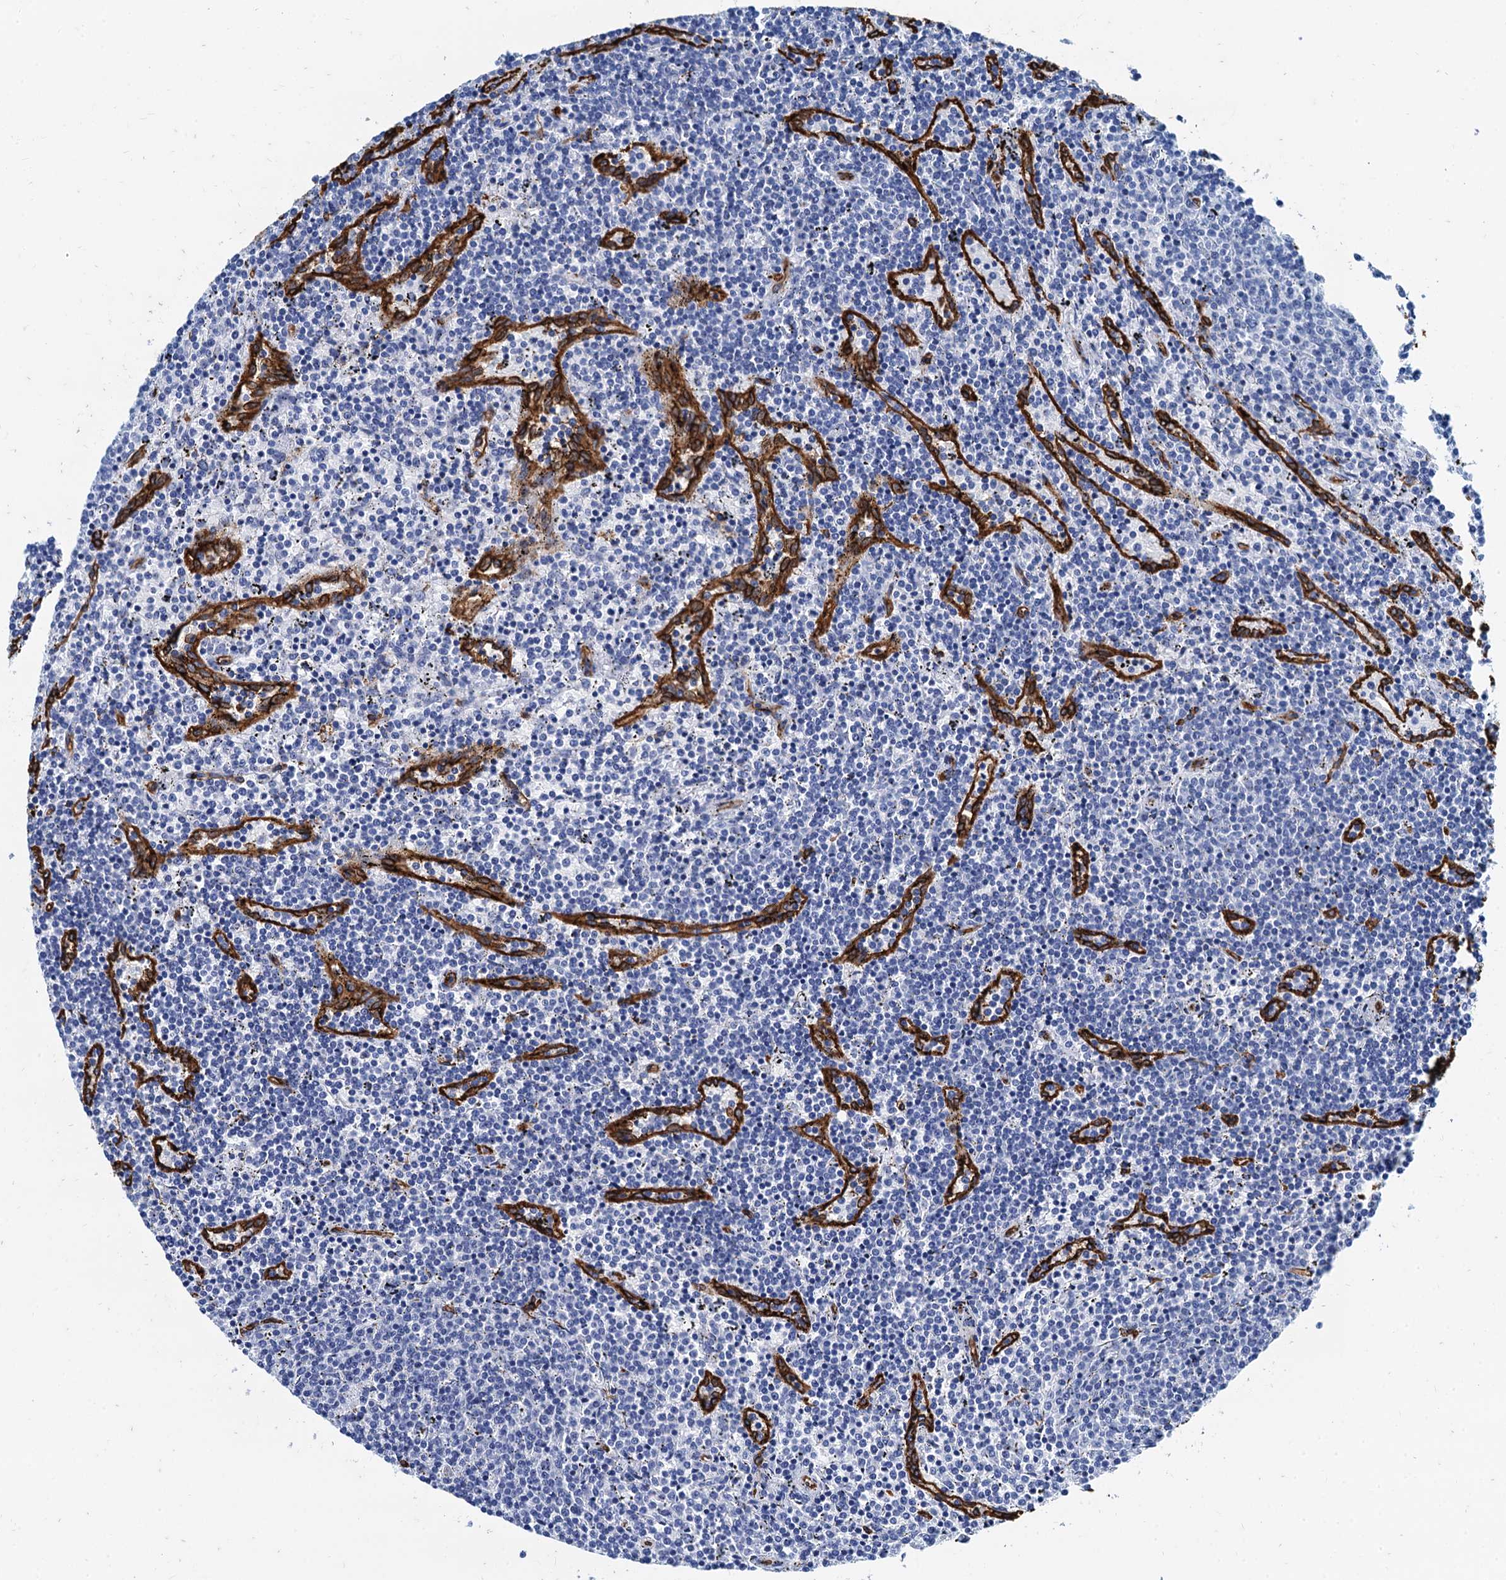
{"staining": {"intensity": "negative", "quantity": "none", "location": "none"}, "tissue": "lymphoma", "cell_type": "Tumor cells", "image_type": "cancer", "snomed": [{"axis": "morphology", "description": "Malignant lymphoma, non-Hodgkin's type, Low grade"}, {"axis": "topography", "description": "Spleen"}], "caption": "High magnification brightfield microscopy of malignant lymphoma, non-Hodgkin's type (low-grade) stained with DAB (brown) and counterstained with hematoxylin (blue): tumor cells show no significant expression. (DAB immunohistochemistry (IHC) with hematoxylin counter stain).", "gene": "CAVIN2", "patient": {"sex": "female", "age": 50}}